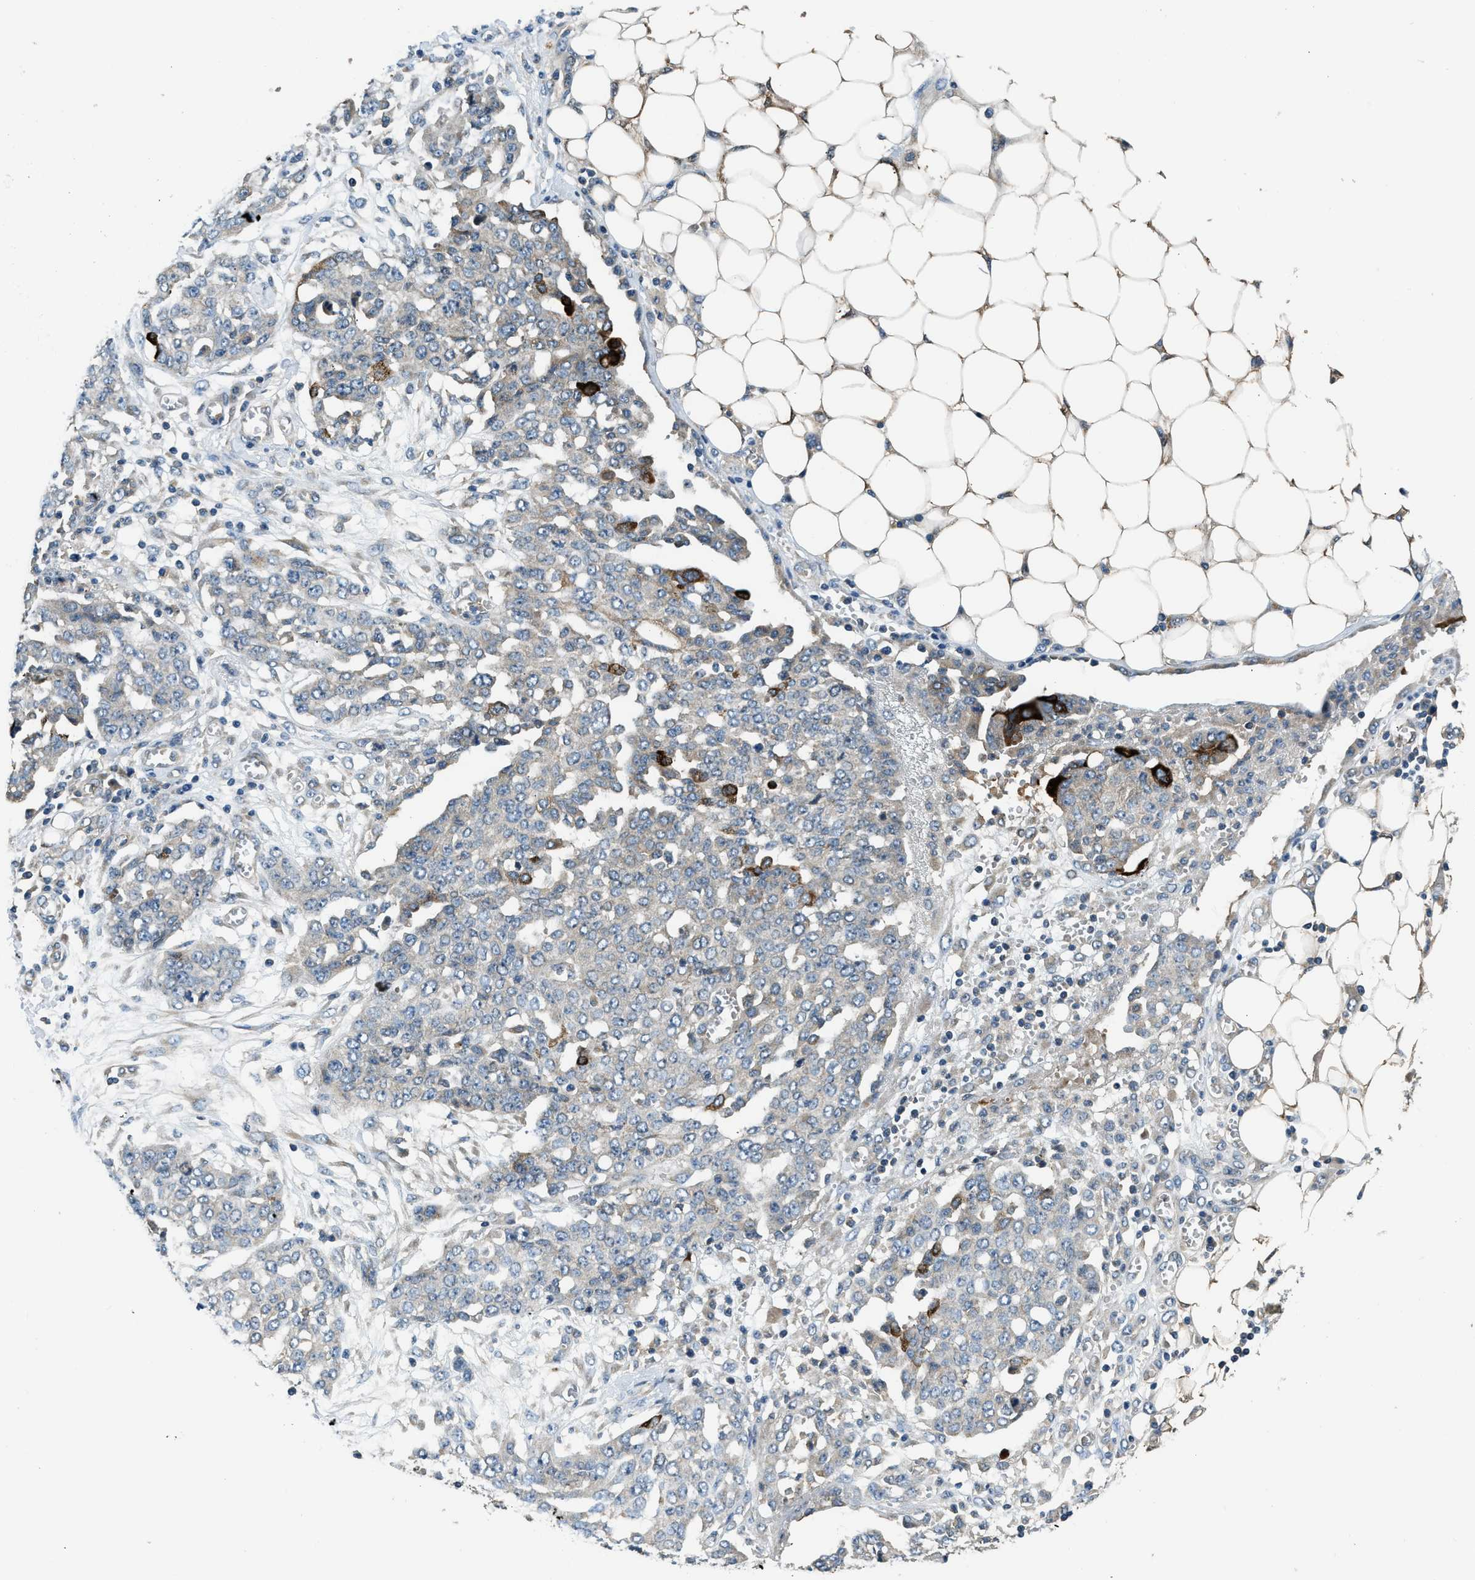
{"staining": {"intensity": "strong", "quantity": "<25%", "location": "cytoplasmic/membranous"}, "tissue": "ovarian cancer", "cell_type": "Tumor cells", "image_type": "cancer", "snomed": [{"axis": "morphology", "description": "Cystadenocarcinoma, serous, NOS"}, {"axis": "topography", "description": "Soft tissue"}, {"axis": "topography", "description": "Ovary"}], "caption": "The immunohistochemical stain highlights strong cytoplasmic/membranous expression in tumor cells of ovarian serous cystadenocarcinoma tissue.", "gene": "IL3RA", "patient": {"sex": "female", "age": 57}}